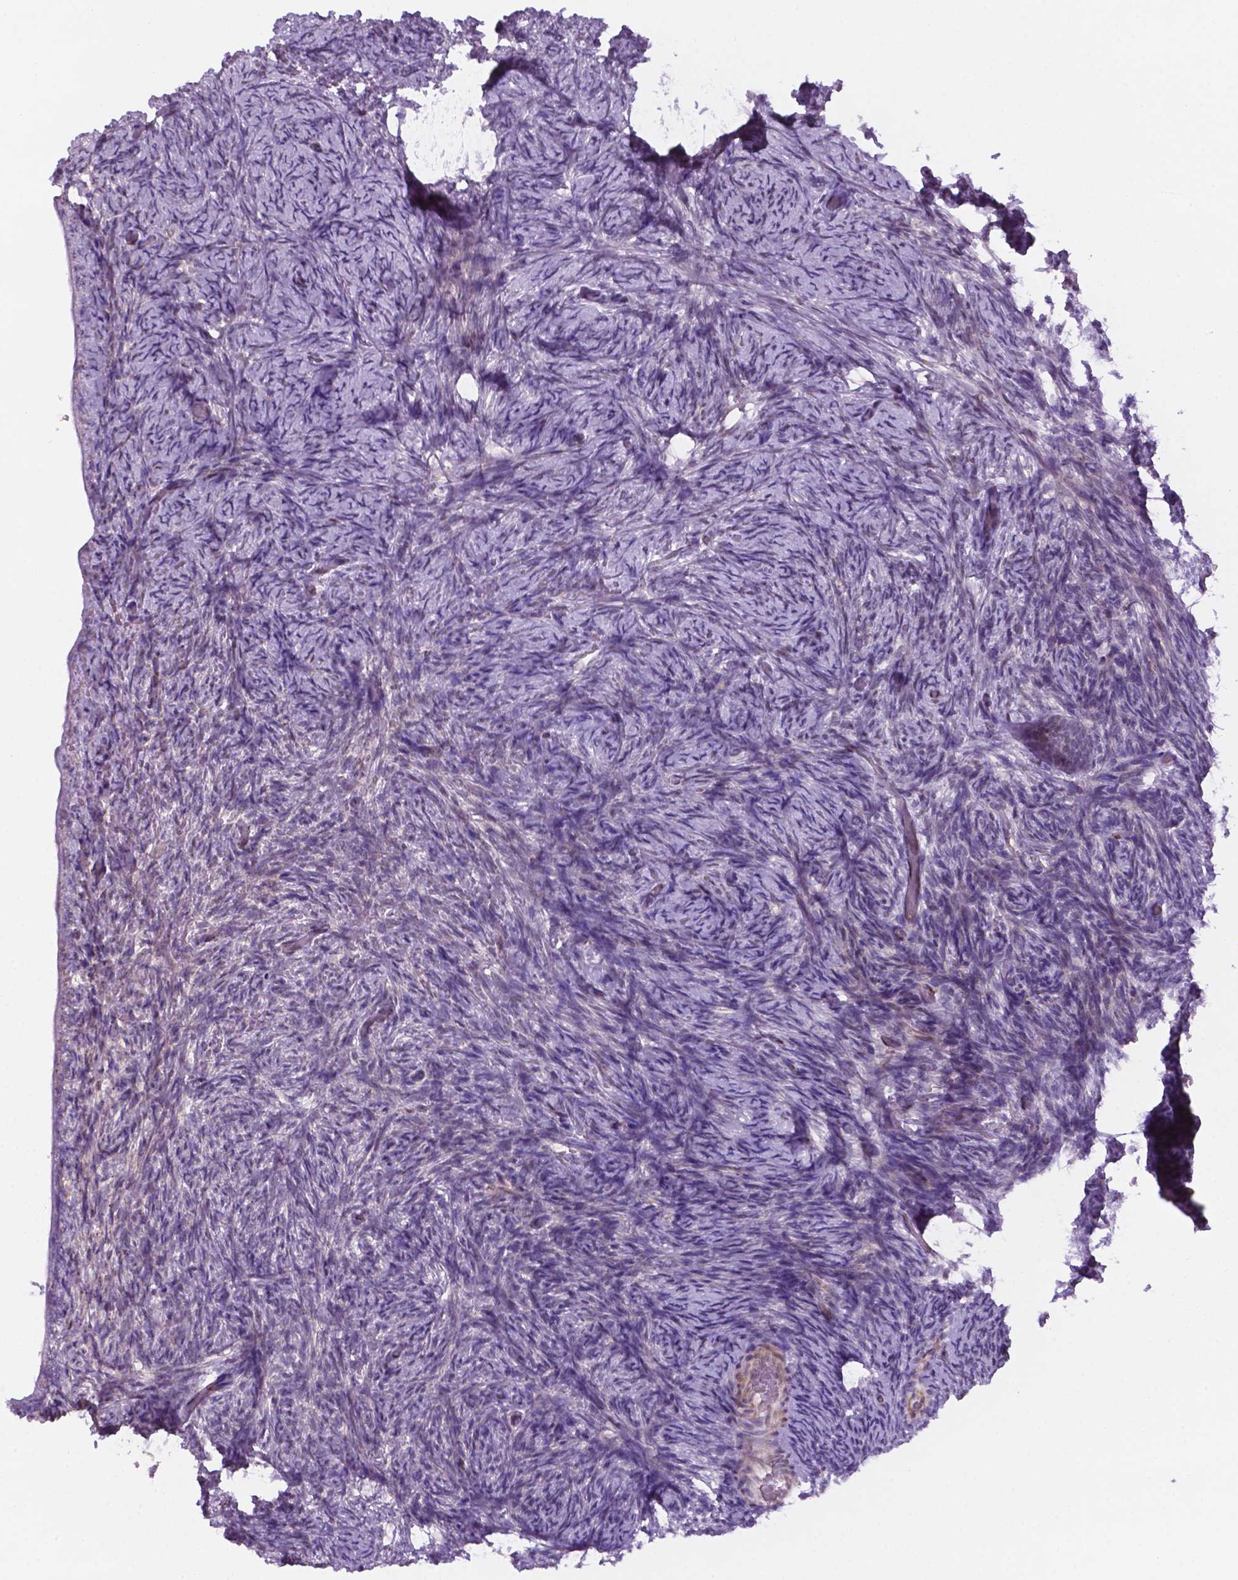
{"staining": {"intensity": "negative", "quantity": "none", "location": "none"}, "tissue": "ovary", "cell_type": "Ovarian stroma cells", "image_type": "normal", "snomed": [{"axis": "morphology", "description": "Normal tissue, NOS"}, {"axis": "topography", "description": "Ovary"}], "caption": "Image shows no significant protein expression in ovarian stroma cells of benign ovary.", "gene": "C18orf21", "patient": {"sex": "female", "age": 34}}